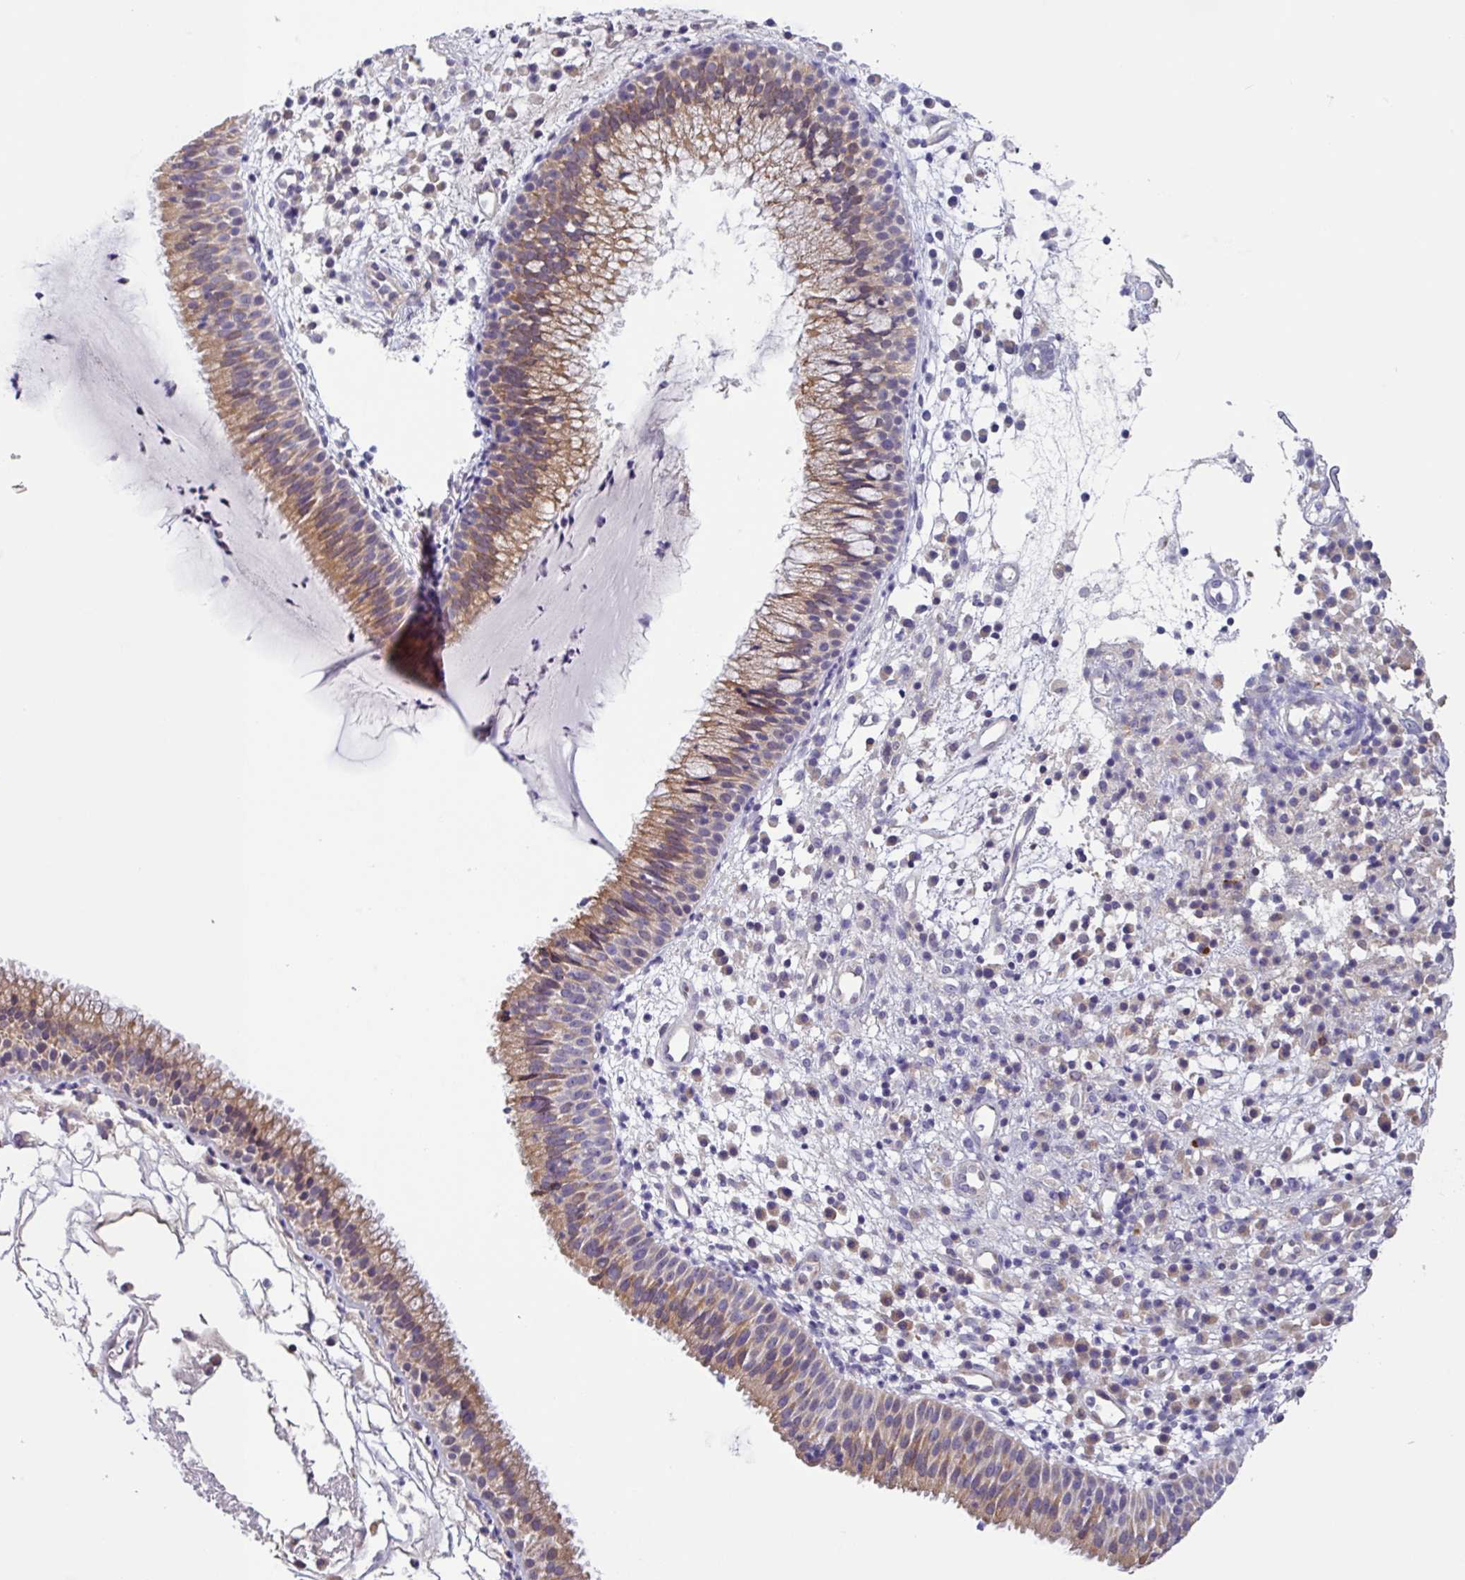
{"staining": {"intensity": "moderate", "quantity": ">75%", "location": "cytoplasmic/membranous"}, "tissue": "nasopharynx", "cell_type": "Respiratory epithelial cells", "image_type": "normal", "snomed": [{"axis": "morphology", "description": "Normal tissue, NOS"}, {"axis": "topography", "description": "Nasopharynx"}], "caption": "IHC (DAB (3,3'-diaminobenzidine)) staining of unremarkable human nasopharynx exhibits moderate cytoplasmic/membranous protein expression in about >75% of respiratory epithelial cells.", "gene": "SFTPB", "patient": {"sex": "male", "age": 21}}